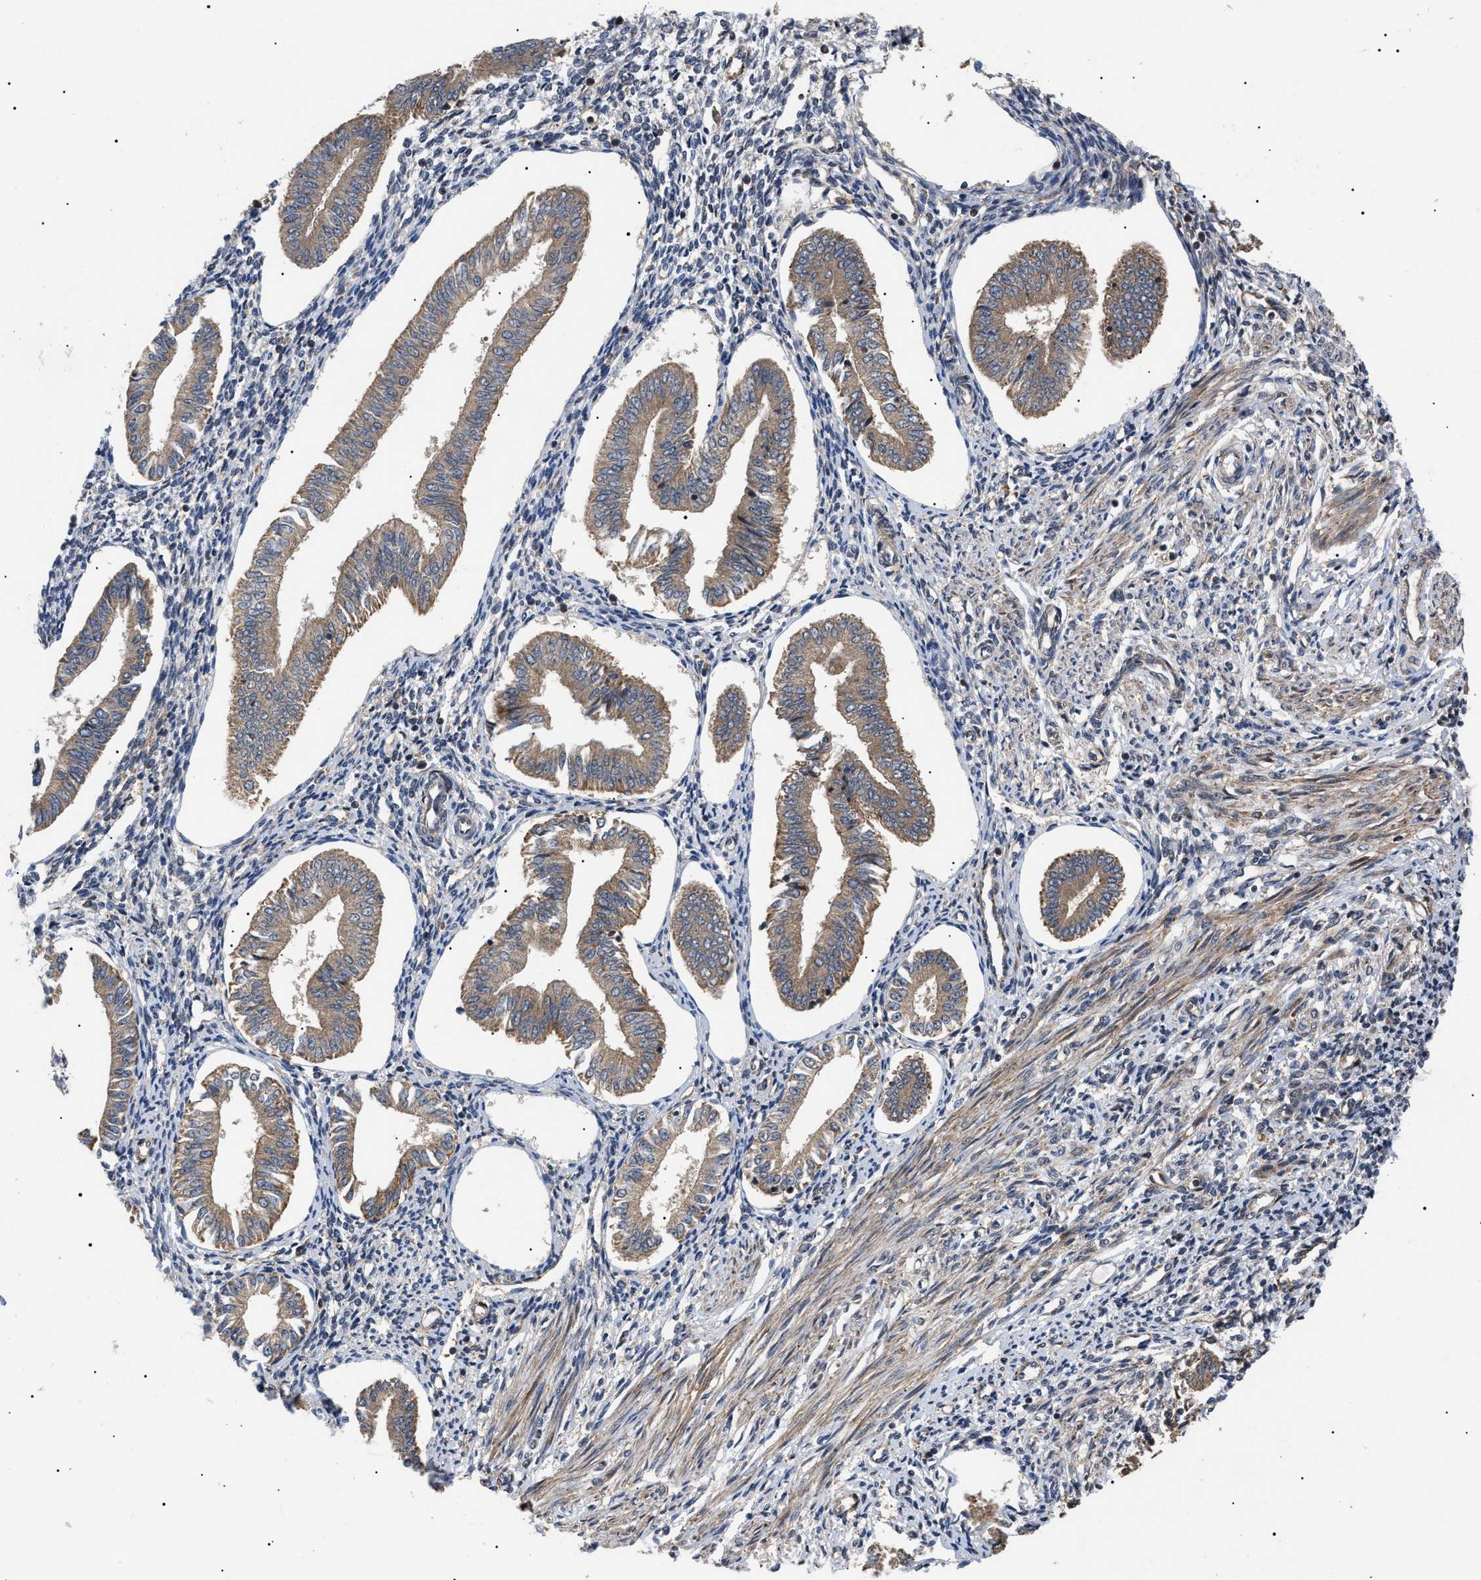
{"staining": {"intensity": "weak", "quantity": "<25%", "location": "cytoplasmic/membranous"}, "tissue": "endometrium", "cell_type": "Cells in endometrial stroma", "image_type": "normal", "snomed": [{"axis": "morphology", "description": "Normal tissue, NOS"}, {"axis": "topography", "description": "Endometrium"}], "caption": "Immunohistochemistry (IHC) of unremarkable endometrium reveals no expression in cells in endometrial stroma. (DAB (3,3'-diaminobenzidine) immunohistochemistry (IHC) visualized using brightfield microscopy, high magnification).", "gene": "ASTL", "patient": {"sex": "female", "age": 50}}